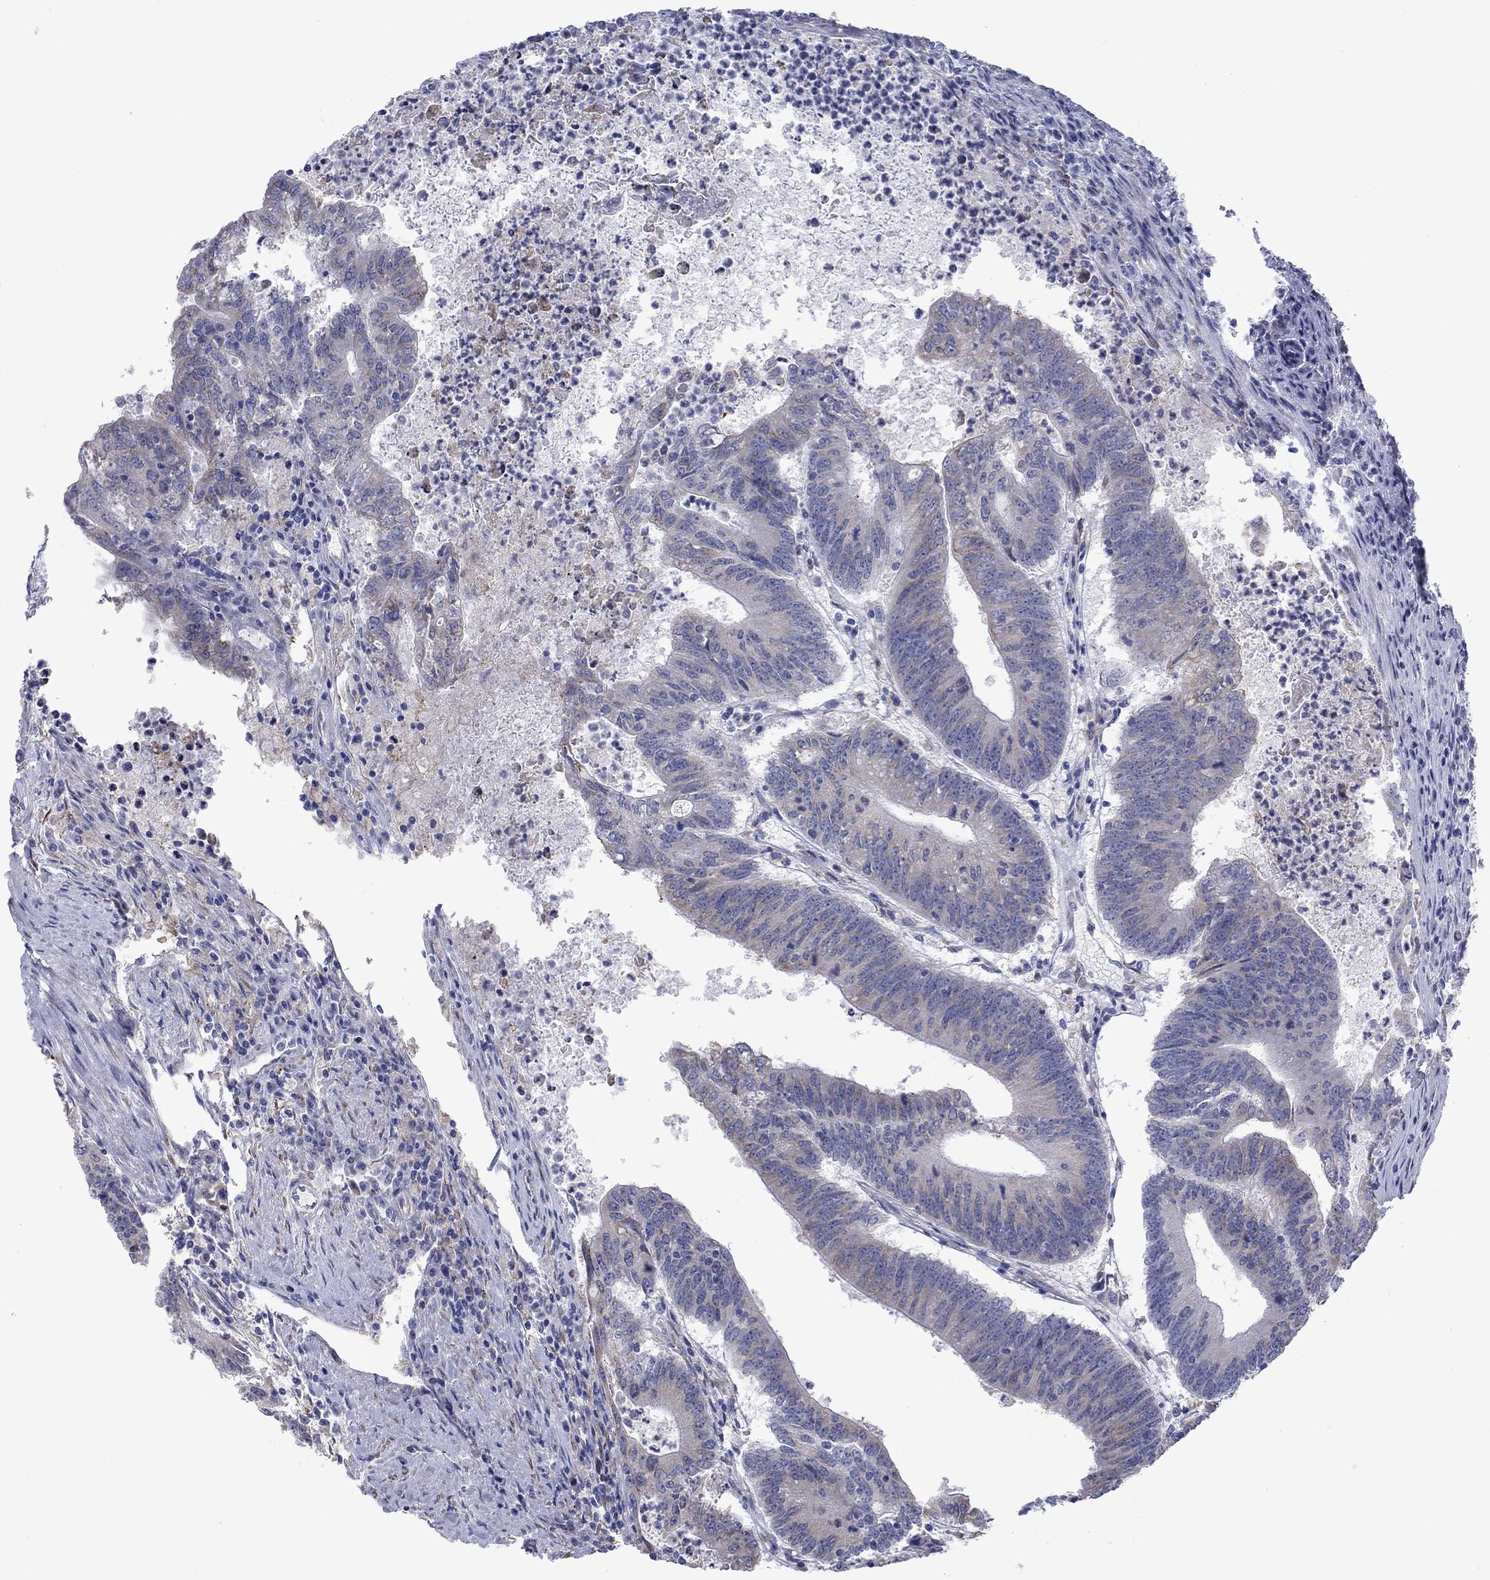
{"staining": {"intensity": "weak", "quantity": "<25%", "location": "cytoplasmic/membranous"}, "tissue": "colorectal cancer", "cell_type": "Tumor cells", "image_type": "cancer", "snomed": [{"axis": "morphology", "description": "Adenocarcinoma, NOS"}, {"axis": "topography", "description": "Colon"}], "caption": "Tumor cells show no significant expression in colorectal adenocarcinoma. (Brightfield microscopy of DAB (3,3'-diaminobenzidine) immunohistochemistry (IHC) at high magnification).", "gene": "TMPRSS11A", "patient": {"sex": "female", "age": 70}}